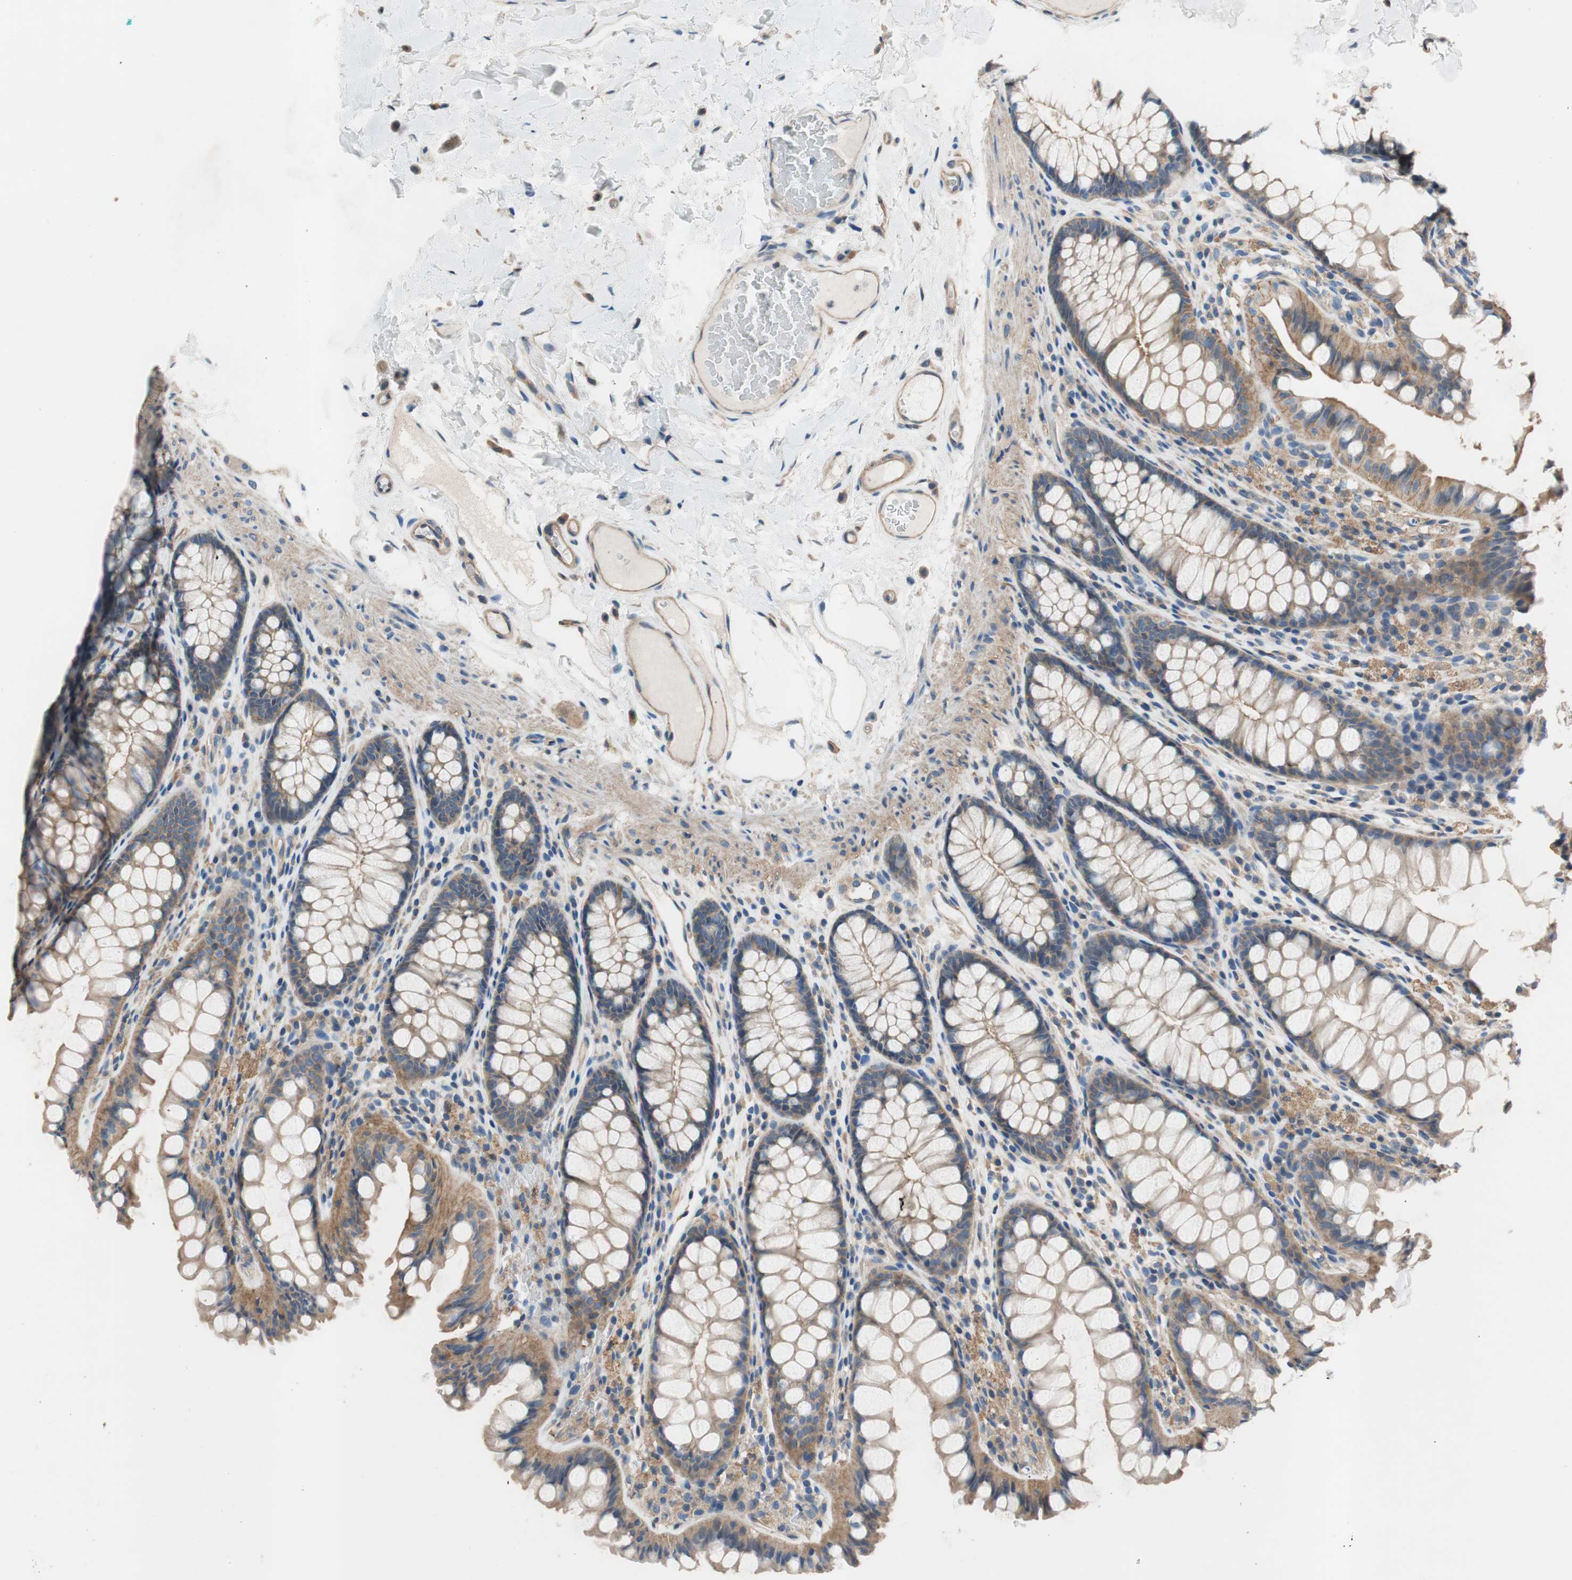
{"staining": {"intensity": "moderate", "quantity": ">75%", "location": "cytoplasmic/membranous"}, "tissue": "colon", "cell_type": "Endothelial cells", "image_type": "normal", "snomed": [{"axis": "morphology", "description": "Normal tissue, NOS"}, {"axis": "topography", "description": "Colon"}], "caption": "This is a histology image of immunohistochemistry staining of benign colon, which shows moderate staining in the cytoplasmic/membranous of endothelial cells.", "gene": "CALML3", "patient": {"sex": "female", "age": 55}}